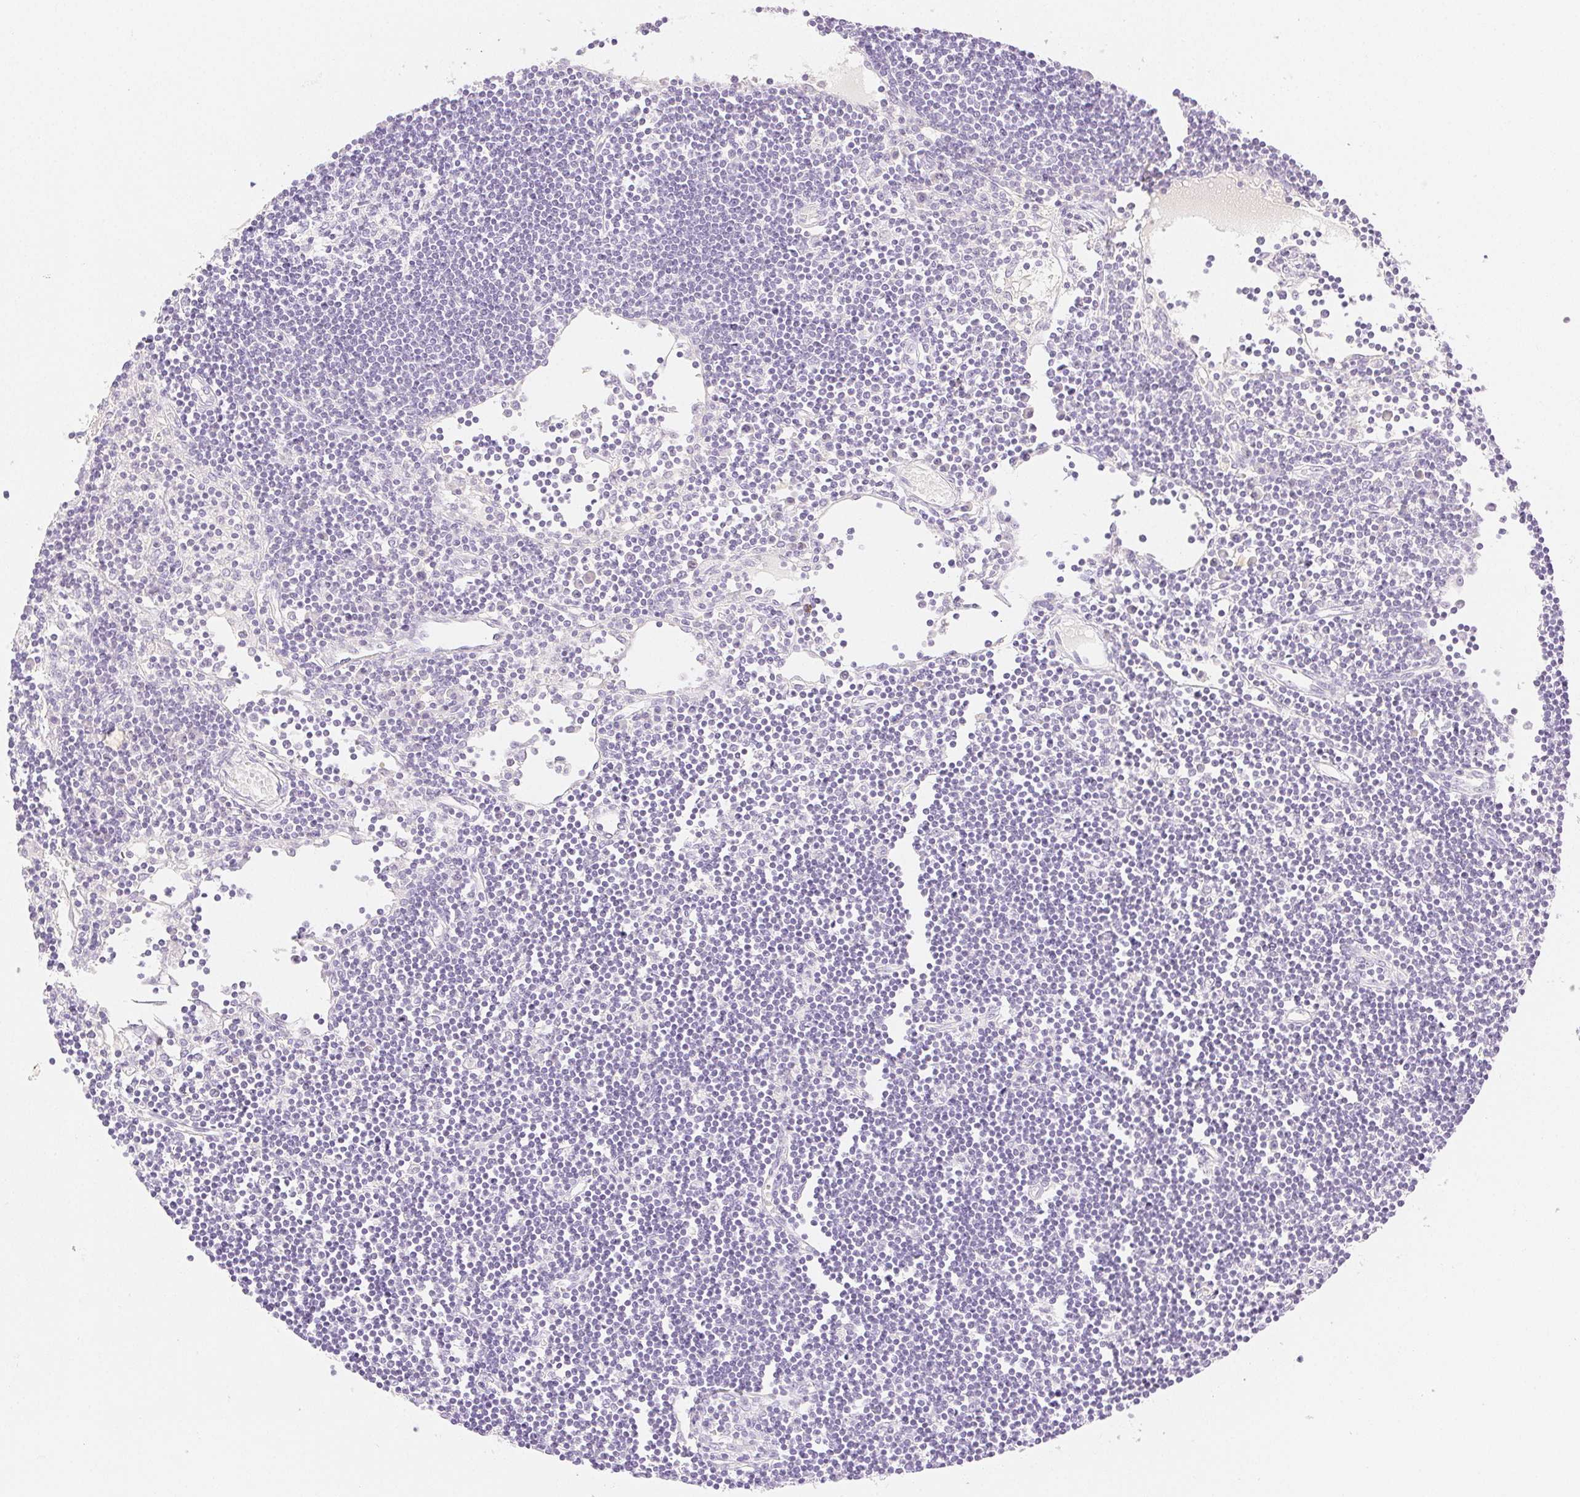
{"staining": {"intensity": "negative", "quantity": "none", "location": "none"}, "tissue": "lymph node", "cell_type": "Germinal center cells", "image_type": "normal", "snomed": [{"axis": "morphology", "description": "Normal tissue, NOS"}, {"axis": "topography", "description": "Lymph node"}], "caption": "Immunohistochemistry micrograph of benign lymph node stained for a protein (brown), which shows no expression in germinal center cells. Nuclei are stained in blue.", "gene": "SPACA4", "patient": {"sex": "female", "age": 65}}